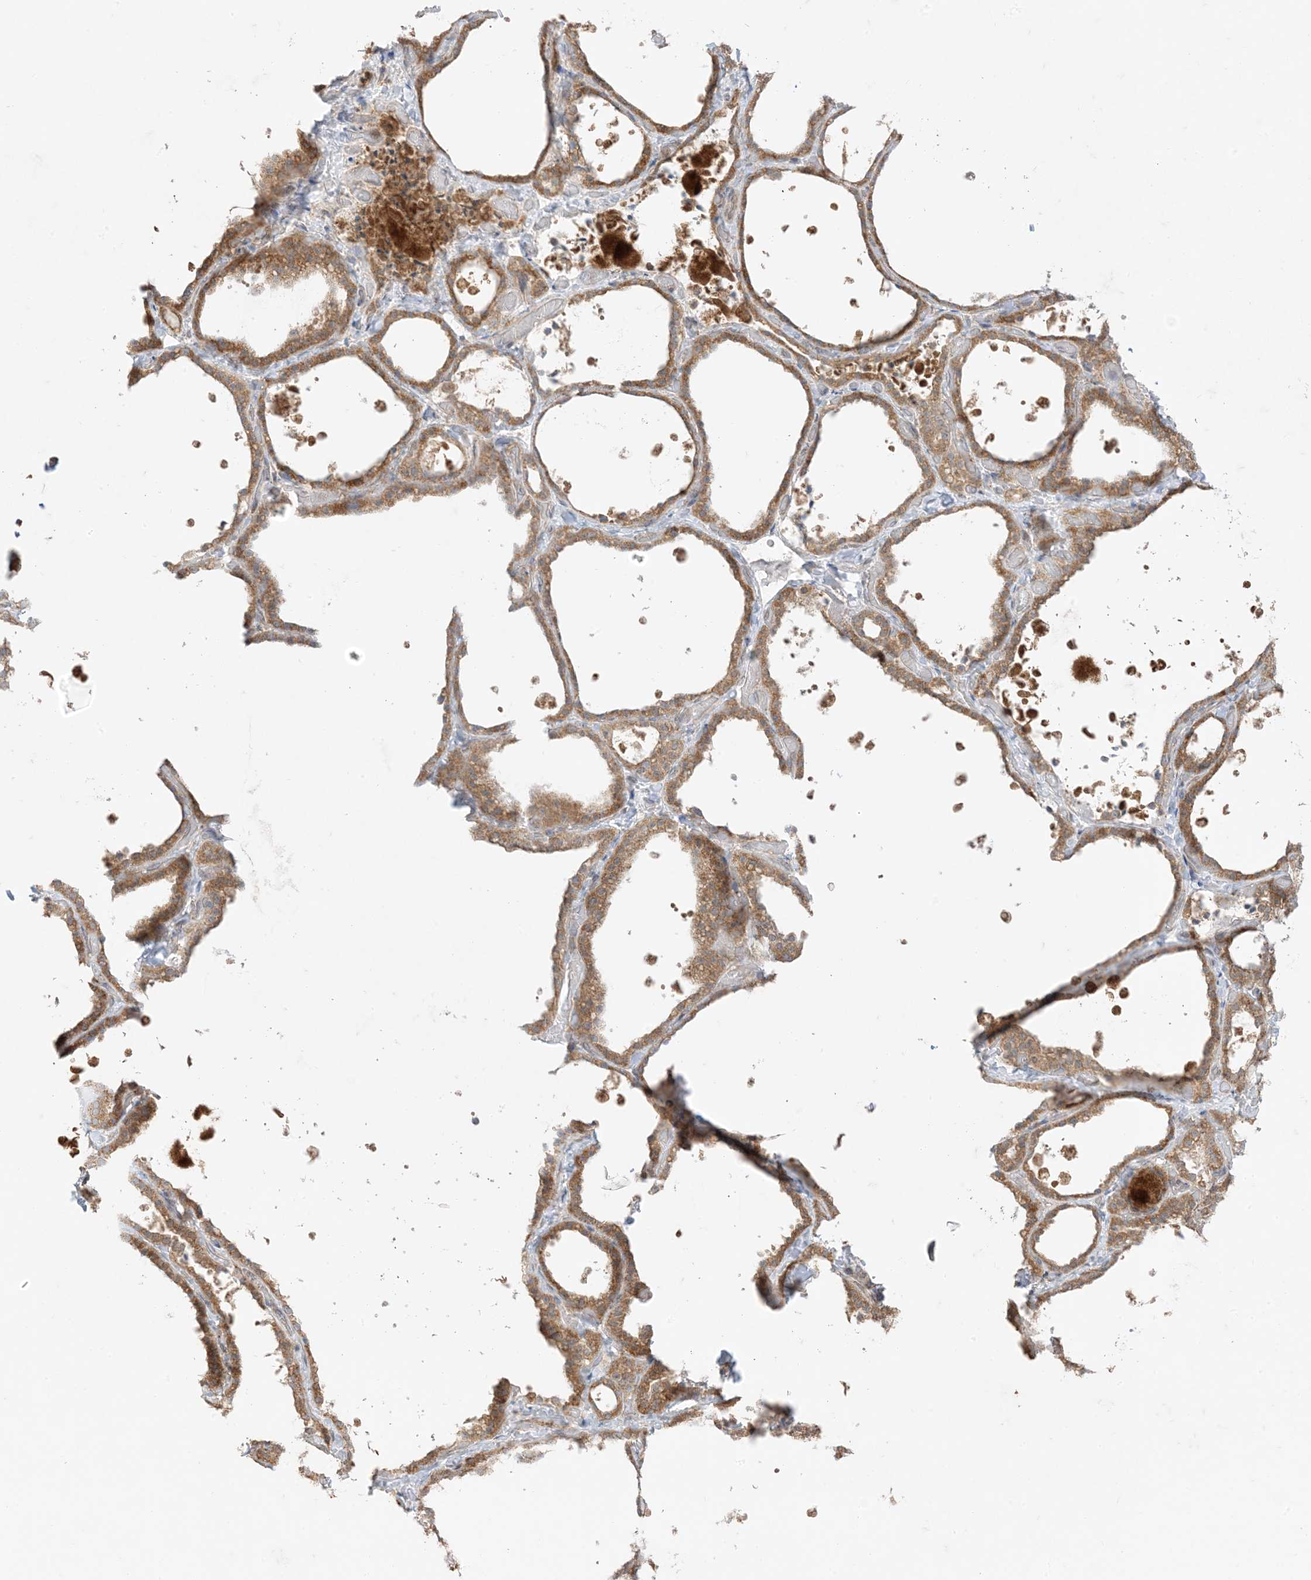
{"staining": {"intensity": "moderate", "quantity": ">75%", "location": "cytoplasmic/membranous"}, "tissue": "thyroid gland", "cell_type": "Glandular cells", "image_type": "normal", "snomed": [{"axis": "morphology", "description": "Normal tissue, NOS"}, {"axis": "topography", "description": "Thyroid gland"}], "caption": "Immunohistochemical staining of unremarkable thyroid gland shows medium levels of moderate cytoplasmic/membranous expression in approximately >75% of glandular cells.", "gene": "ODC1", "patient": {"sex": "female", "age": 44}}